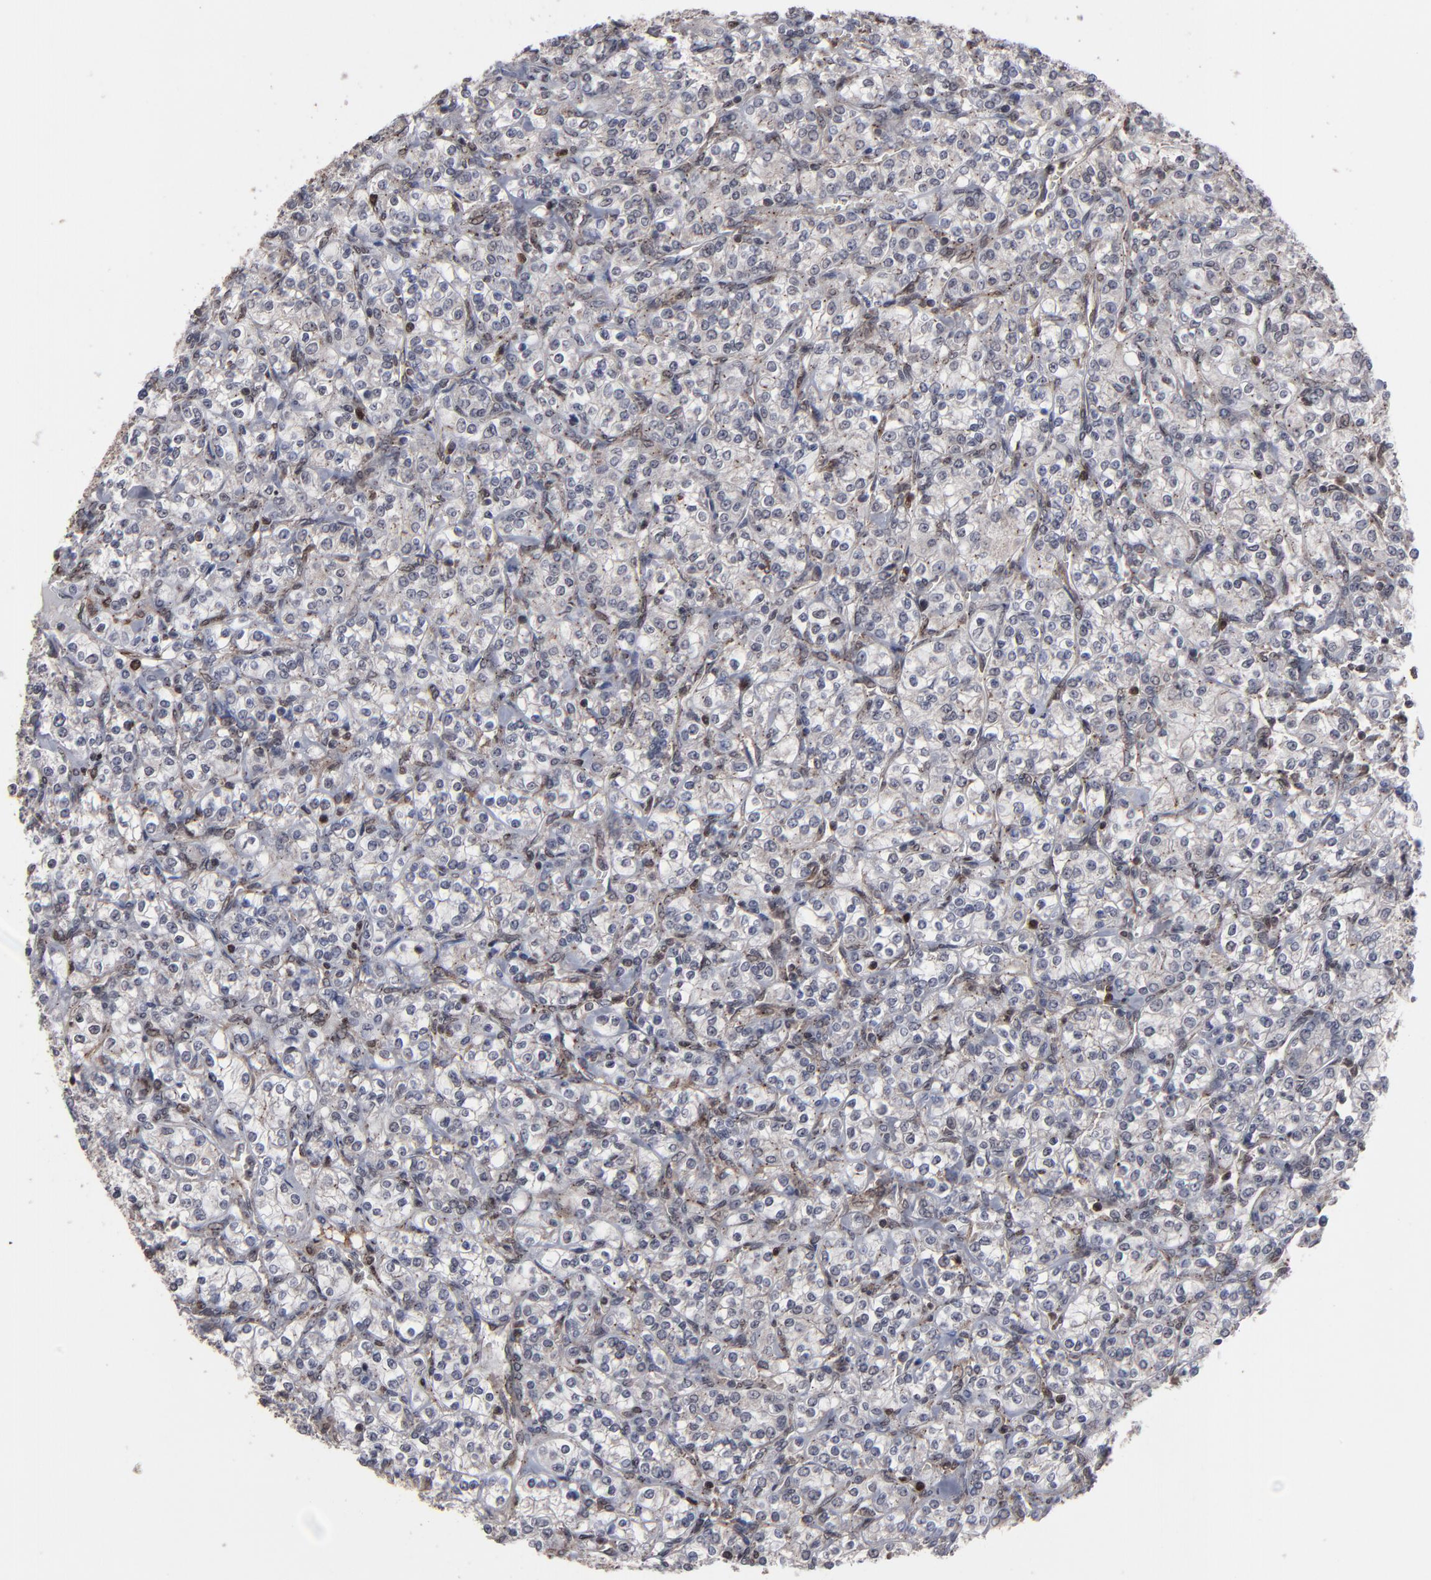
{"staining": {"intensity": "weak", "quantity": "<25%", "location": "cytoplasmic/membranous"}, "tissue": "renal cancer", "cell_type": "Tumor cells", "image_type": "cancer", "snomed": [{"axis": "morphology", "description": "Adenocarcinoma, NOS"}, {"axis": "topography", "description": "Kidney"}], "caption": "Human renal cancer (adenocarcinoma) stained for a protein using immunohistochemistry (IHC) demonstrates no expression in tumor cells.", "gene": "KIAA2026", "patient": {"sex": "male", "age": 77}}